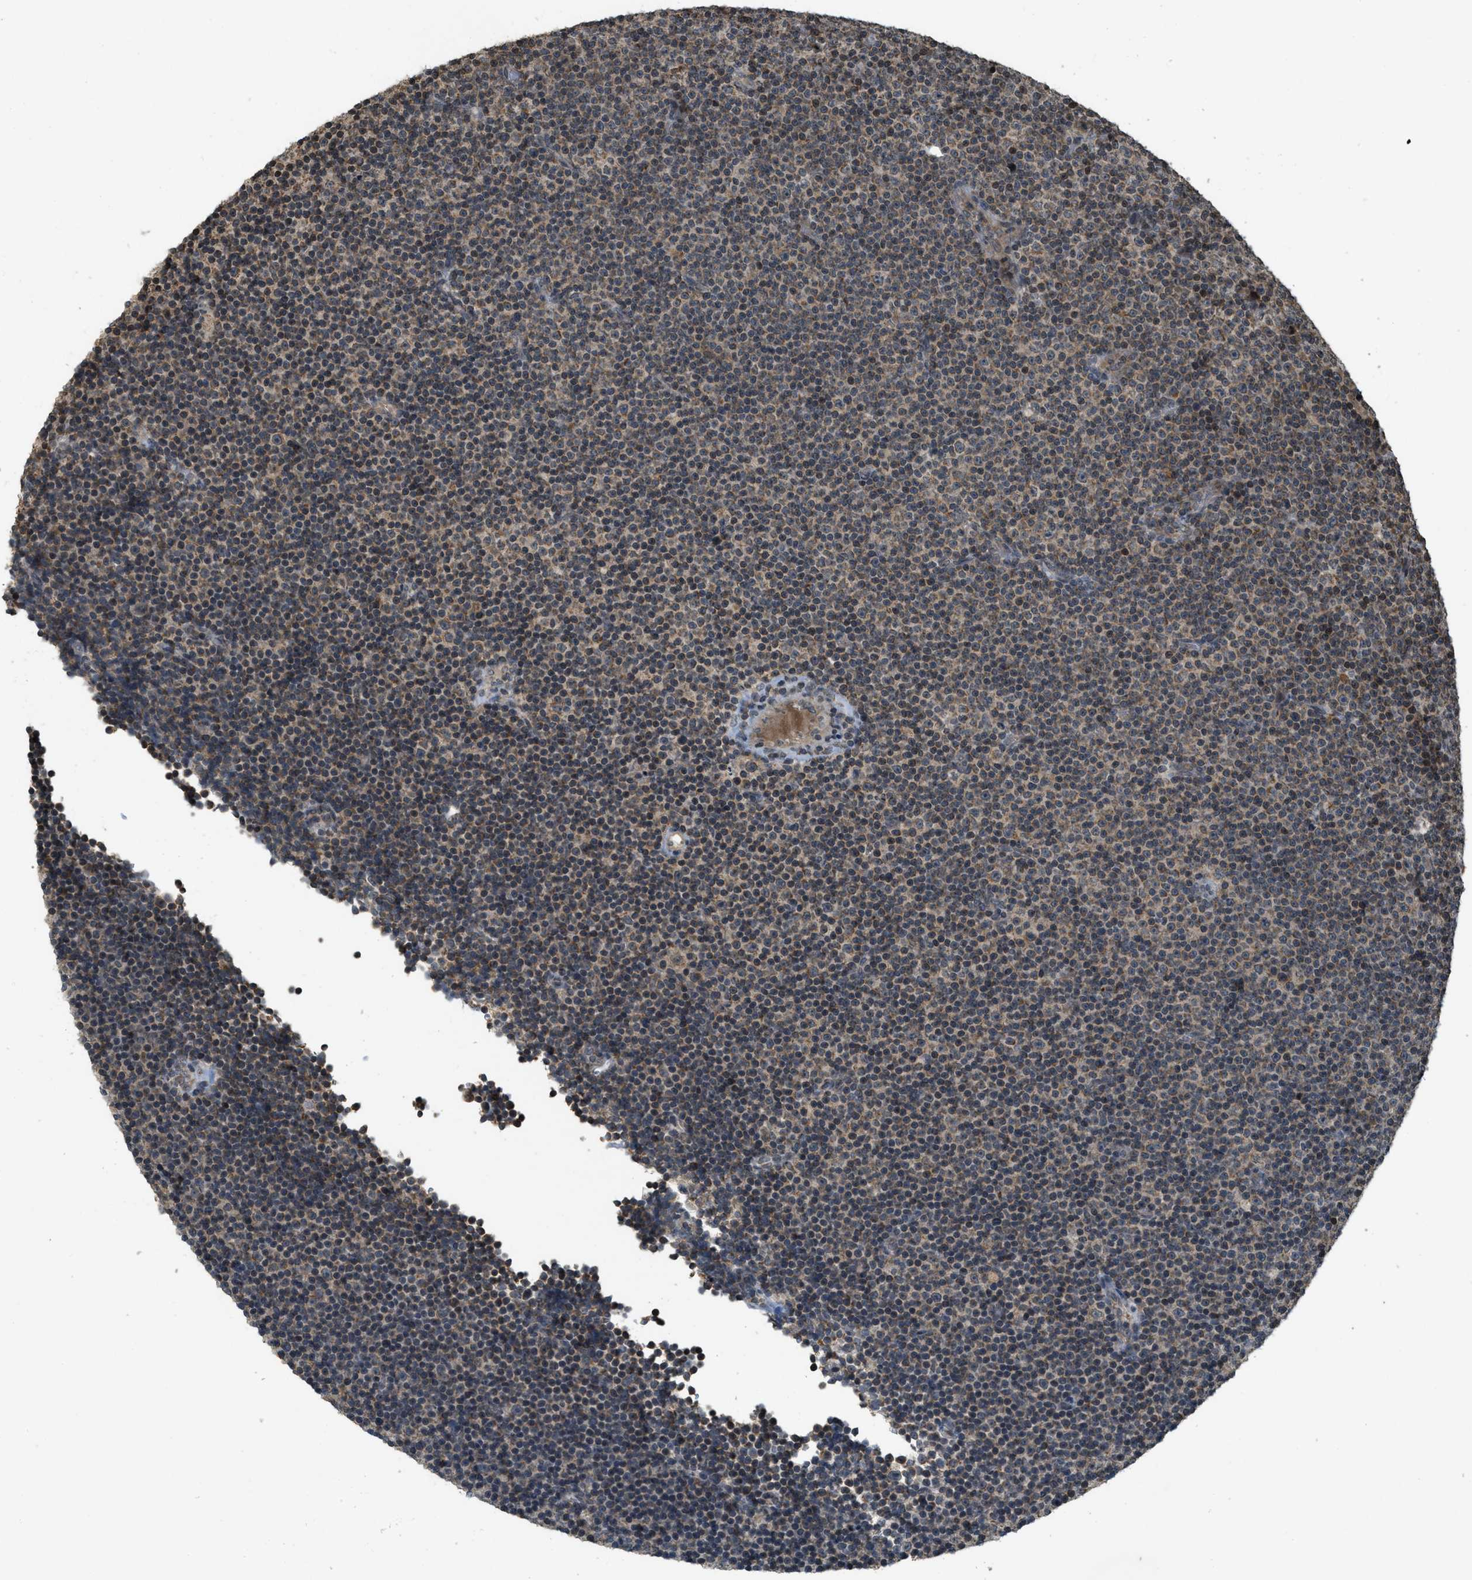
{"staining": {"intensity": "moderate", "quantity": "25%-75%", "location": "cytoplasmic/membranous,nuclear"}, "tissue": "lymphoma", "cell_type": "Tumor cells", "image_type": "cancer", "snomed": [{"axis": "morphology", "description": "Malignant lymphoma, non-Hodgkin's type, Low grade"}, {"axis": "topography", "description": "Lymph node"}], "caption": "A high-resolution photomicrograph shows immunohistochemistry (IHC) staining of malignant lymphoma, non-Hodgkin's type (low-grade), which shows moderate cytoplasmic/membranous and nuclear staining in approximately 25%-75% of tumor cells. The protein is shown in brown color, while the nuclei are stained blue.", "gene": "SIAH1", "patient": {"sex": "female", "age": 67}}